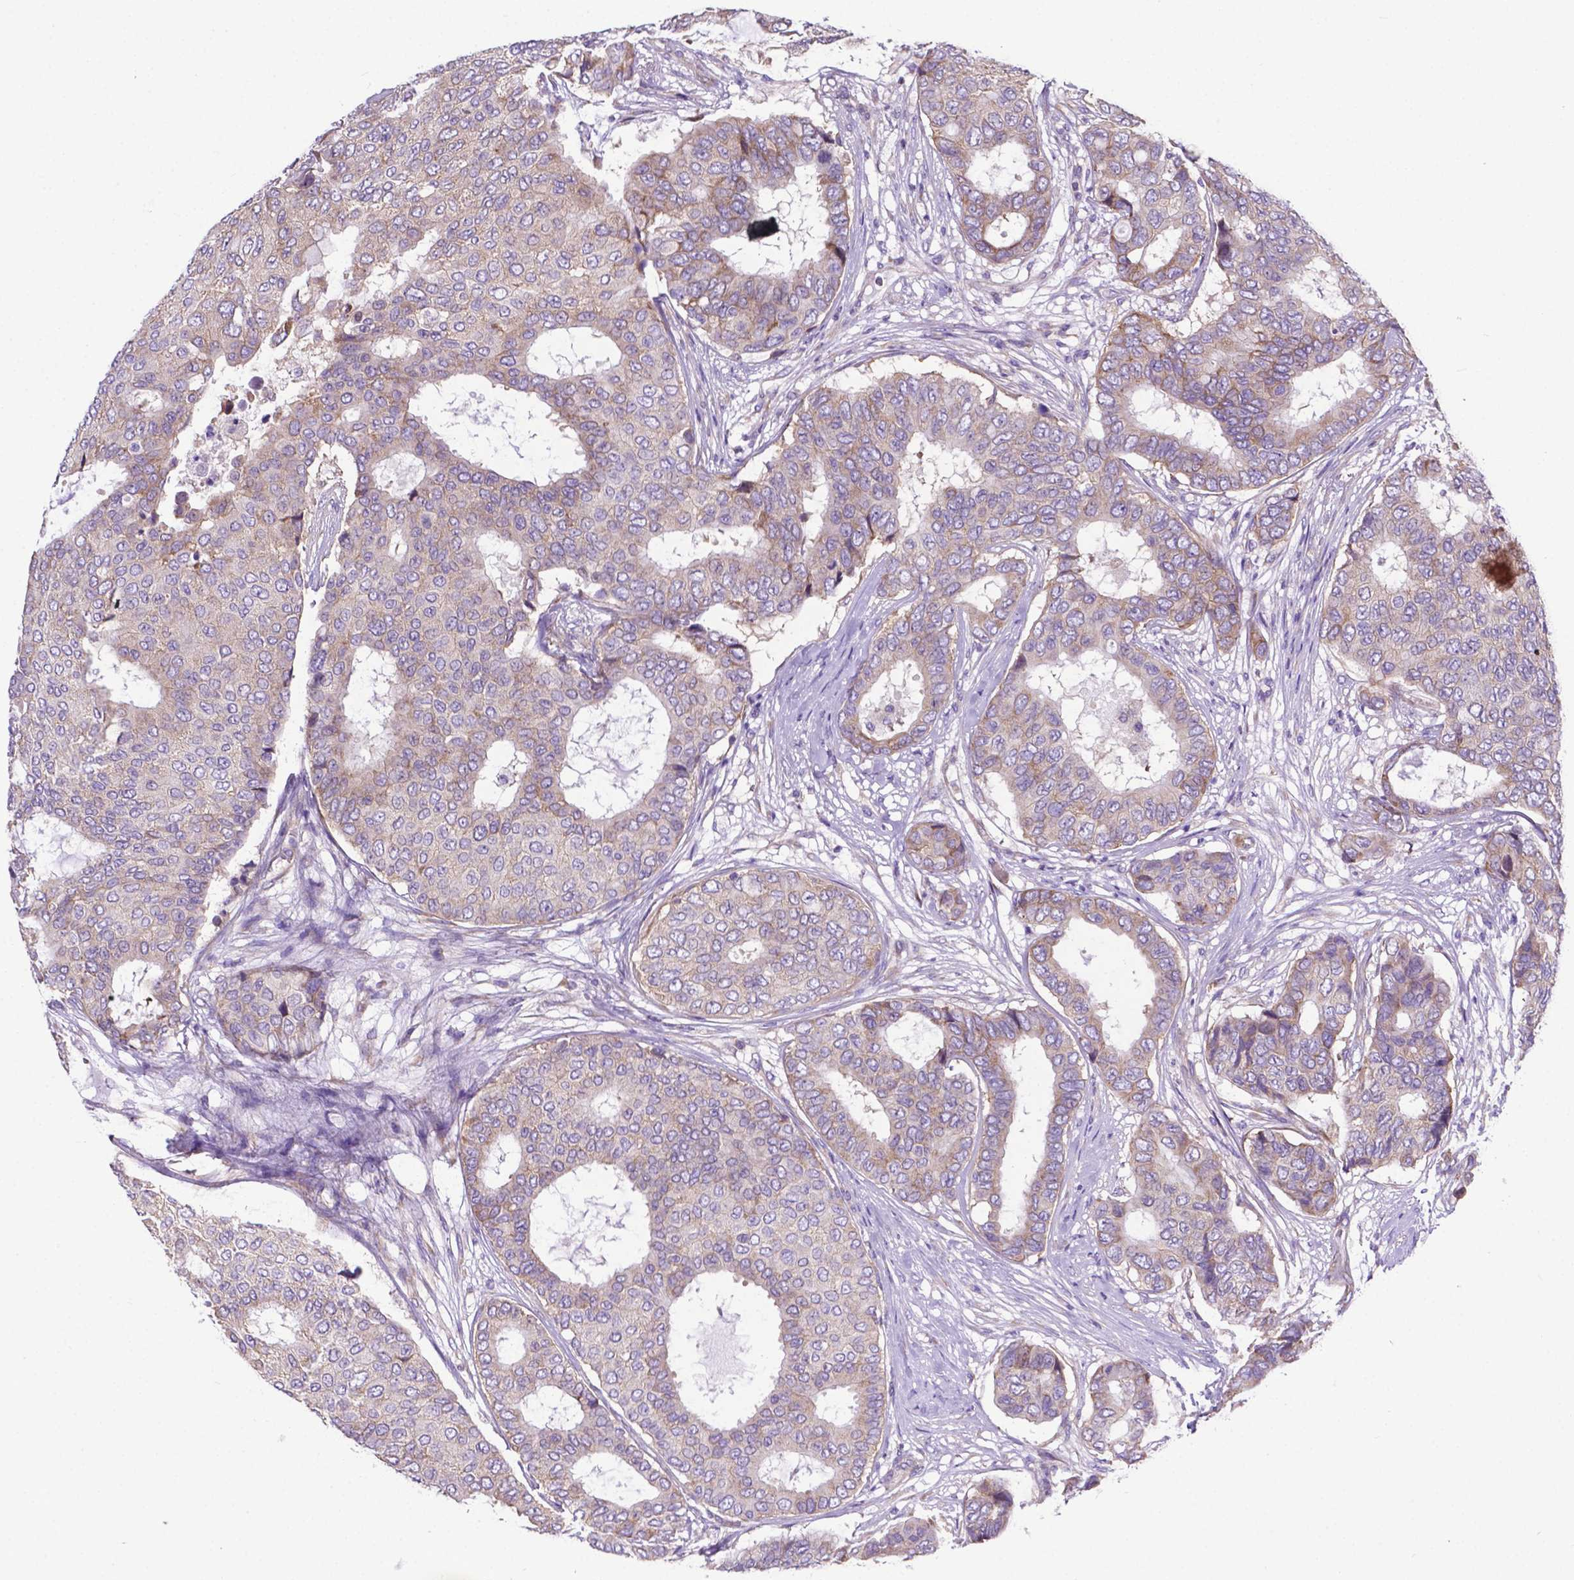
{"staining": {"intensity": "weak", "quantity": ">75%", "location": "cytoplasmic/membranous"}, "tissue": "breast cancer", "cell_type": "Tumor cells", "image_type": "cancer", "snomed": [{"axis": "morphology", "description": "Duct carcinoma"}, {"axis": "topography", "description": "Breast"}], "caption": "Protein analysis of breast cancer tissue shows weak cytoplasmic/membranous staining in about >75% of tumor cells. (DAB IHC, brown staining for protein, blue staining for nuclei).", "gene": "RPL6", "patient": {"sex": "female", "age": 75}}